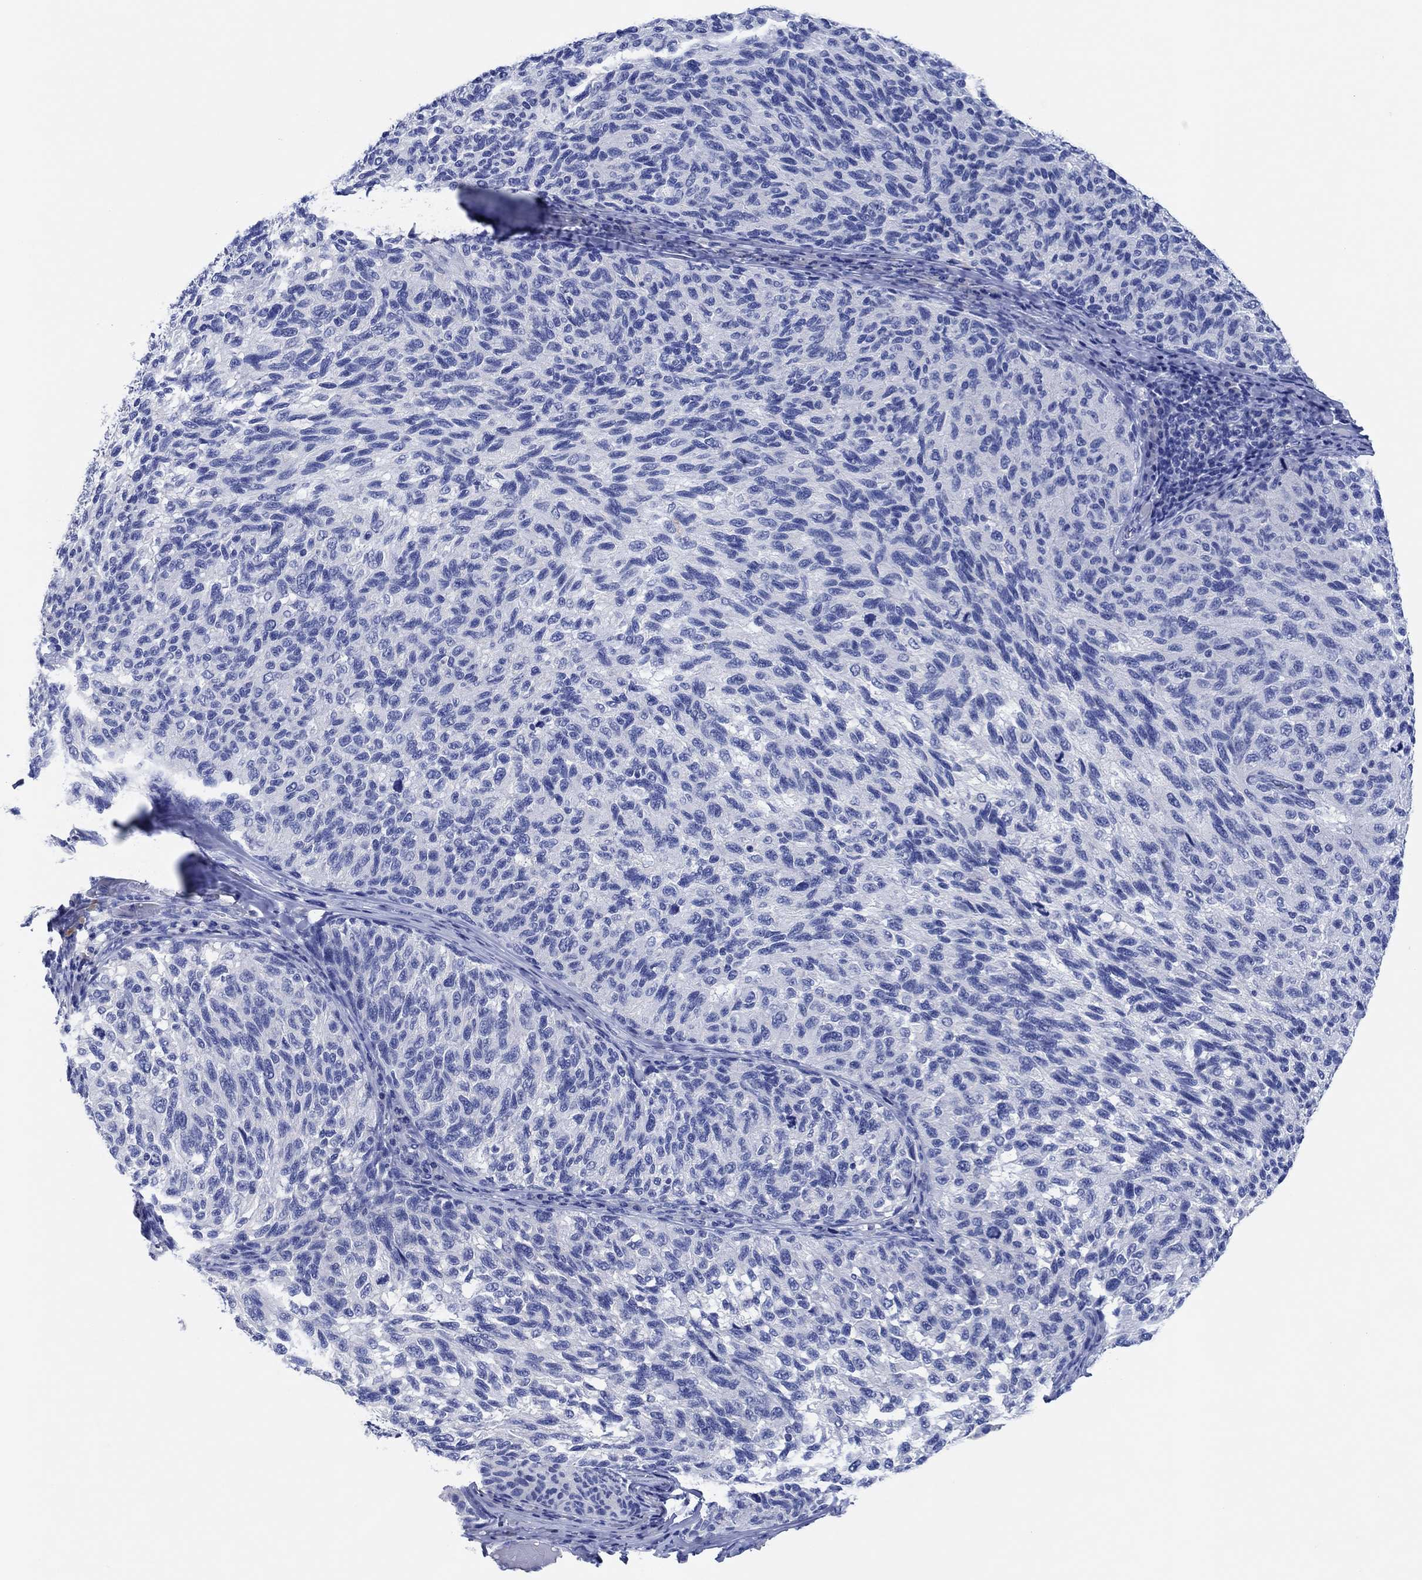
{"staining": {"intensity": "negative", "quantity": "none", "location": "none"}, "tissue": "melanoma", "cell_type": "Tumor cells", "image_type": "cancer", "snomed": [{"axis": "morphology", "description": "Malignant melanoma, NOS"}, {"axis": "topography", "description": "Skin"}], "caption": "Immunohistochemistry photomicrograph of malignant melanoma stained for a protein (brown), which demonstrates no positivity in tumor cells. (Brightfield microscopy of DAB (3,3'-diaminobenzidine) immunohistochemistry at high magnification).", "gene": "CPNE6", "patient": {"sex": "female", "age": 73}}